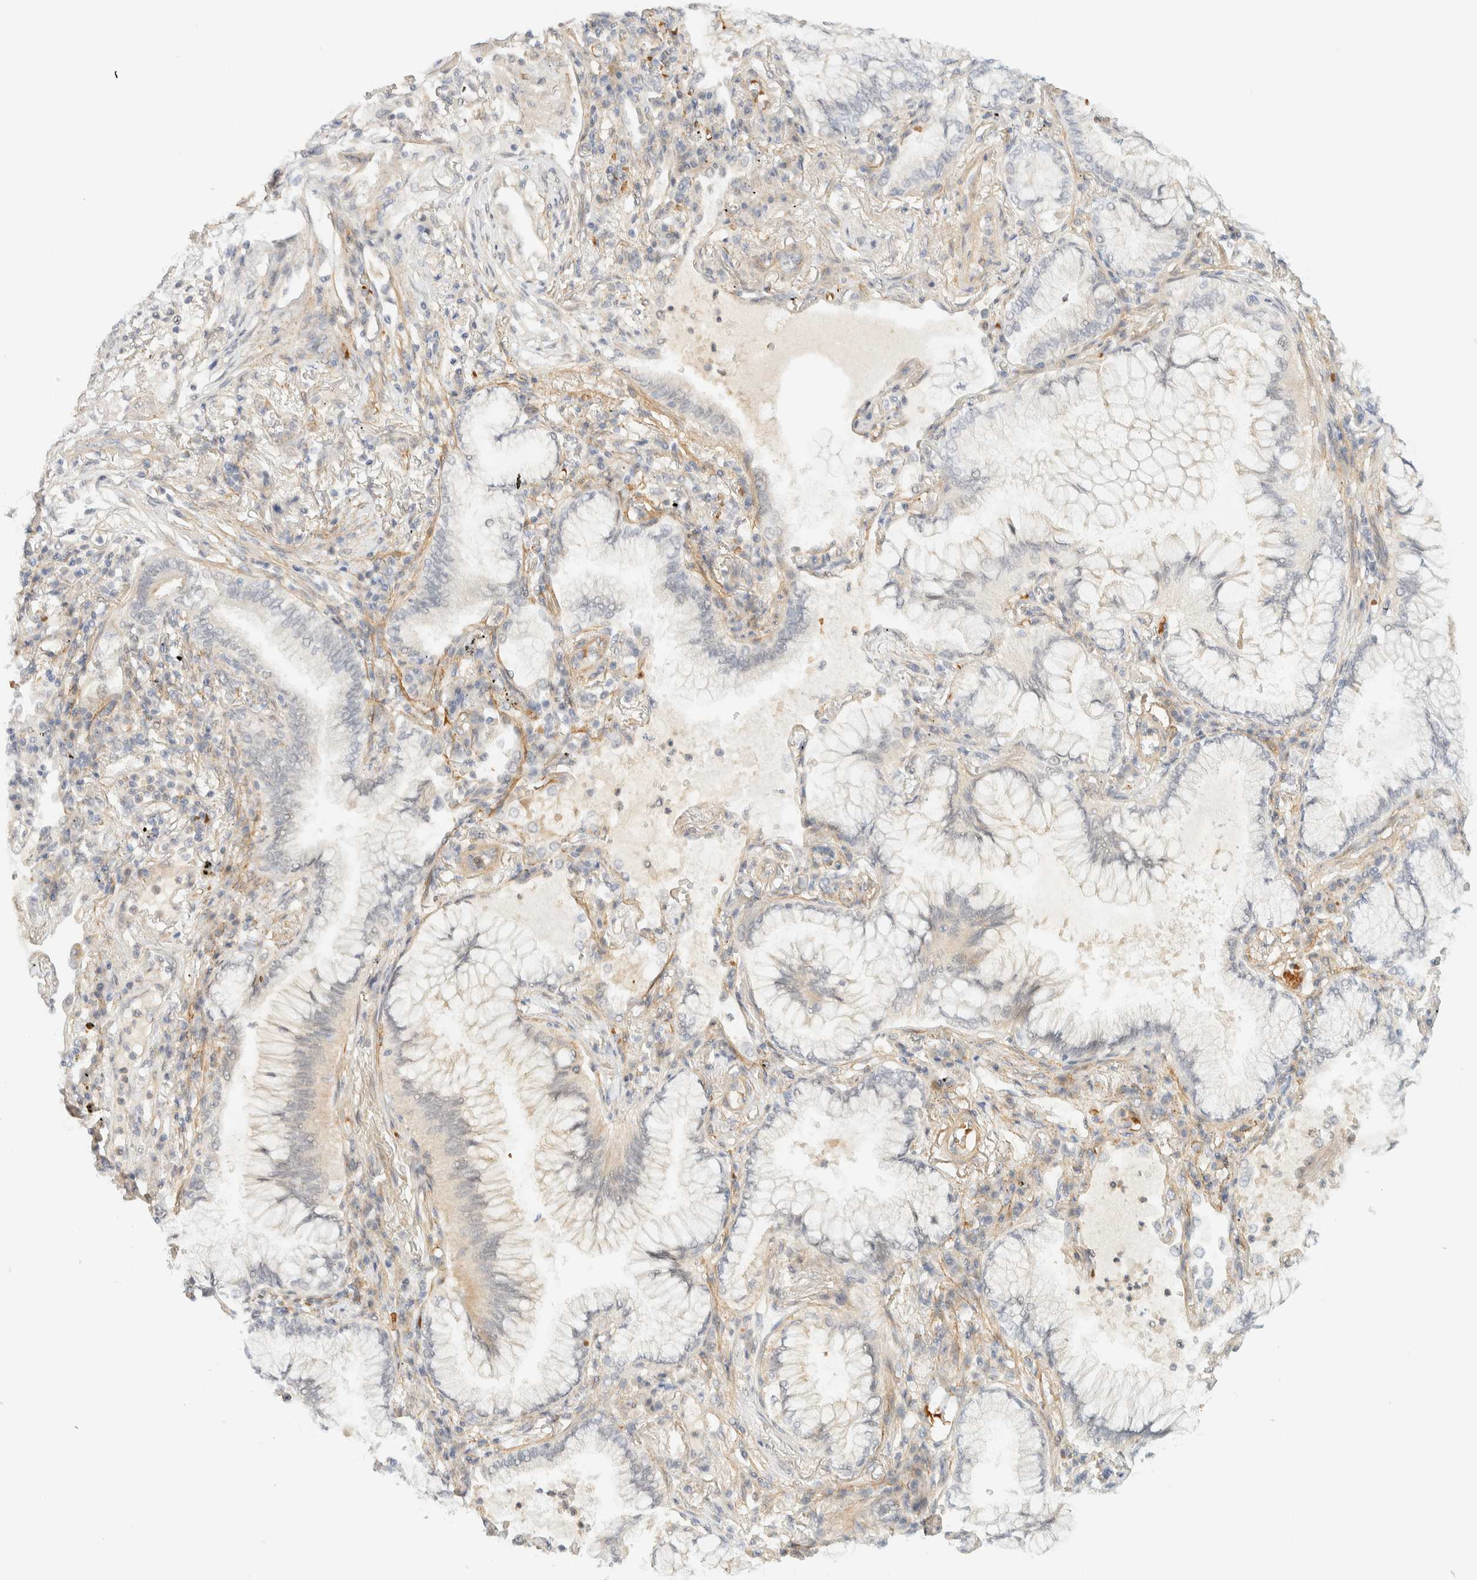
{"staining": {"intensity": "negative", "quantity": "none", "location": "none"}, "tissue": "lung cancer", "cell_type": "Tumor cells", "image_type": "cancer", "snomed": [{"axis": "morphology", "description": "Adenocarcinoma, NOS"}, {"axis": "topography", "description": "Lung"}], "caption": "Immunohistochemistry of human lung cancer (adenocarcinoma) reveals no expression in tumor cells.", "gene": "TNK1", "patient": {"sex": "female", "age": 70}}